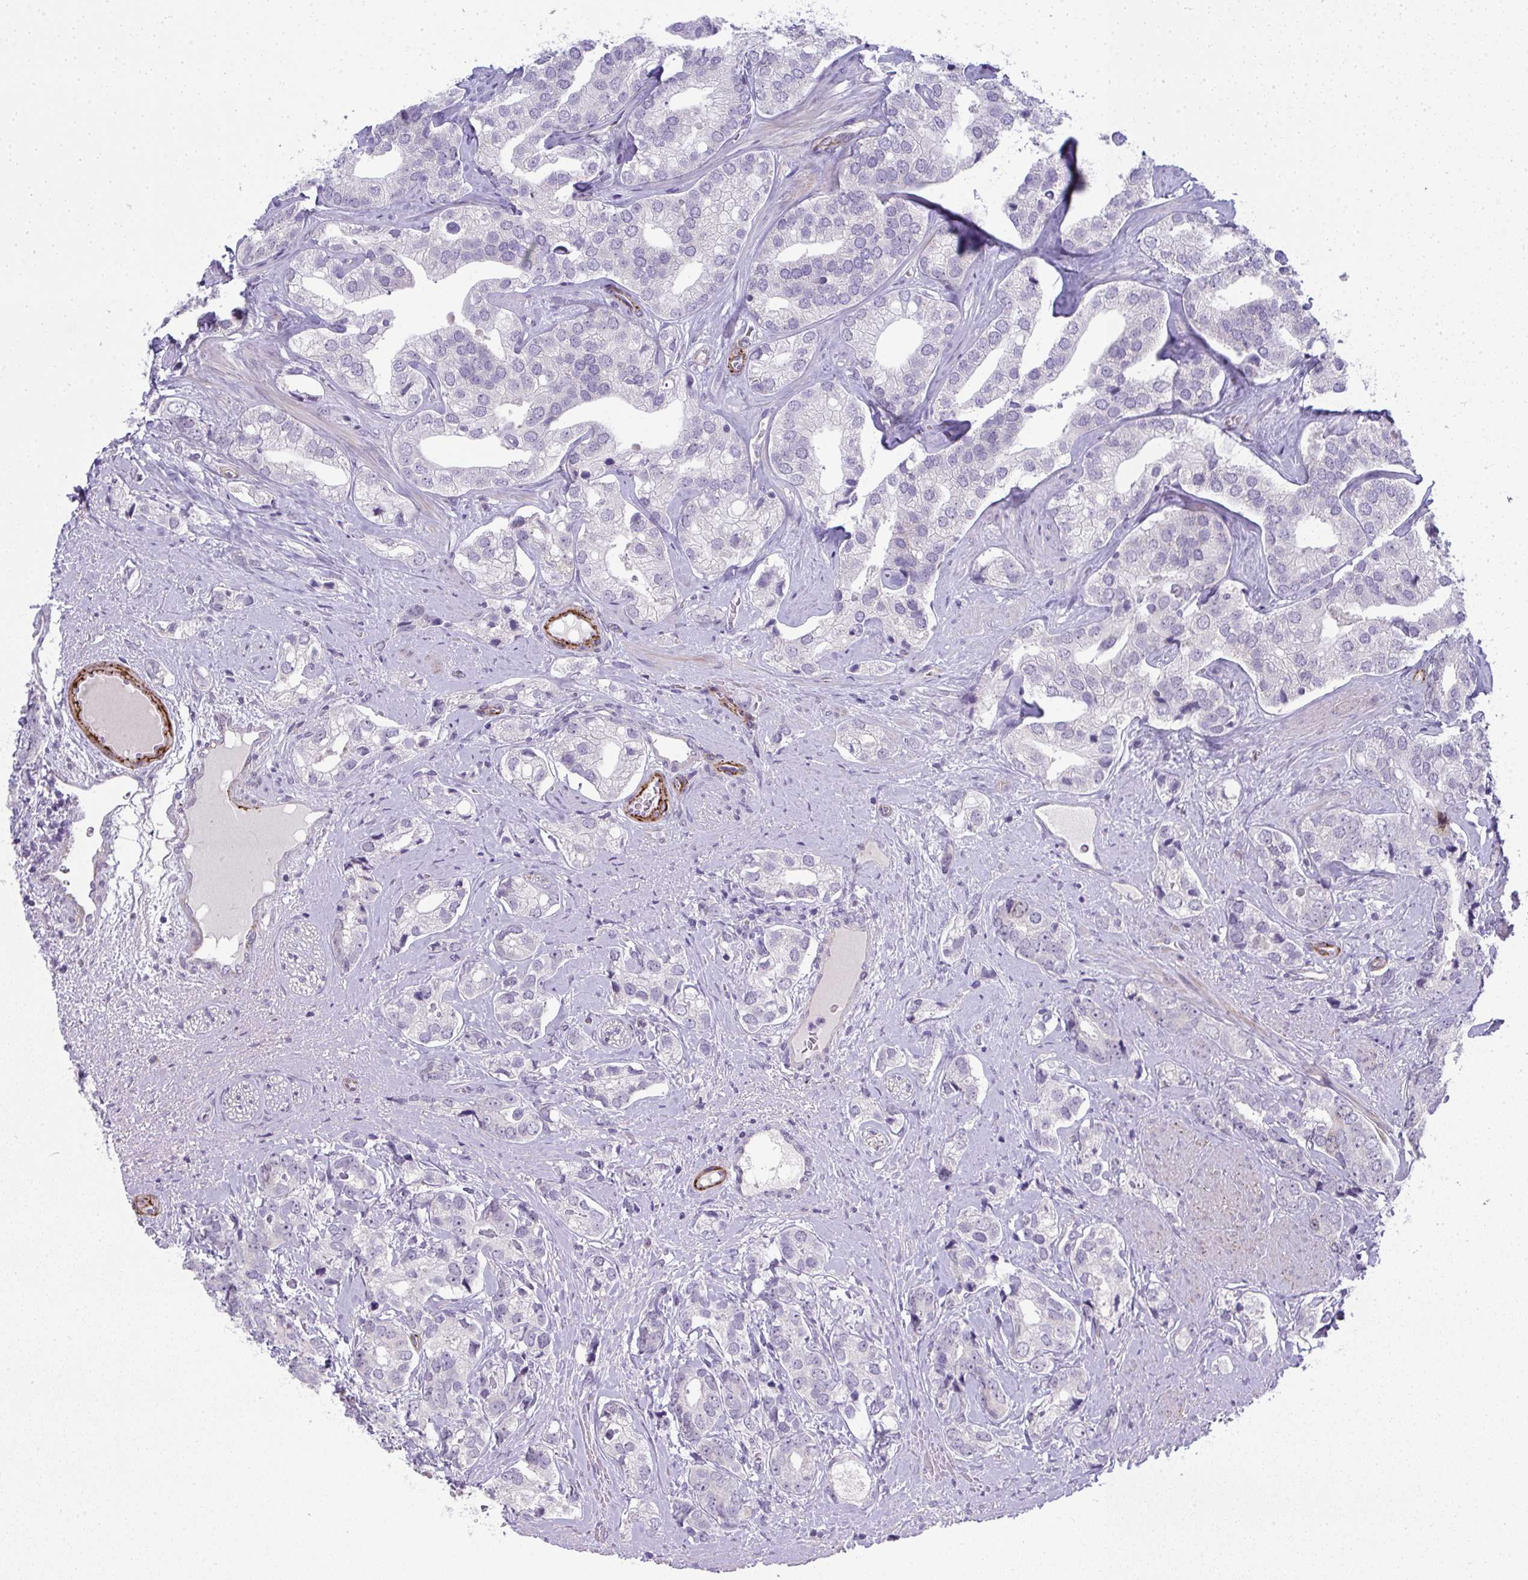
{"staining": {"intensity": "negative", "quantity": "none", "location": "none"}, "tissue": "prostate cancer", "cell_type": "Tumor cells", "image_type": "cancer", "snomed": [{"axis": "morphology", "description": "Adenocarcinoma, High grade"}, {"axis": "topography", "description": "Prostate"}], "caption": "Prostate cancer stained for a protein using immunohistochemistry (IHC) shows no staining tumor cells.", "gene": "UBE2S", "patient": {"sex": "male", "age": 58}}